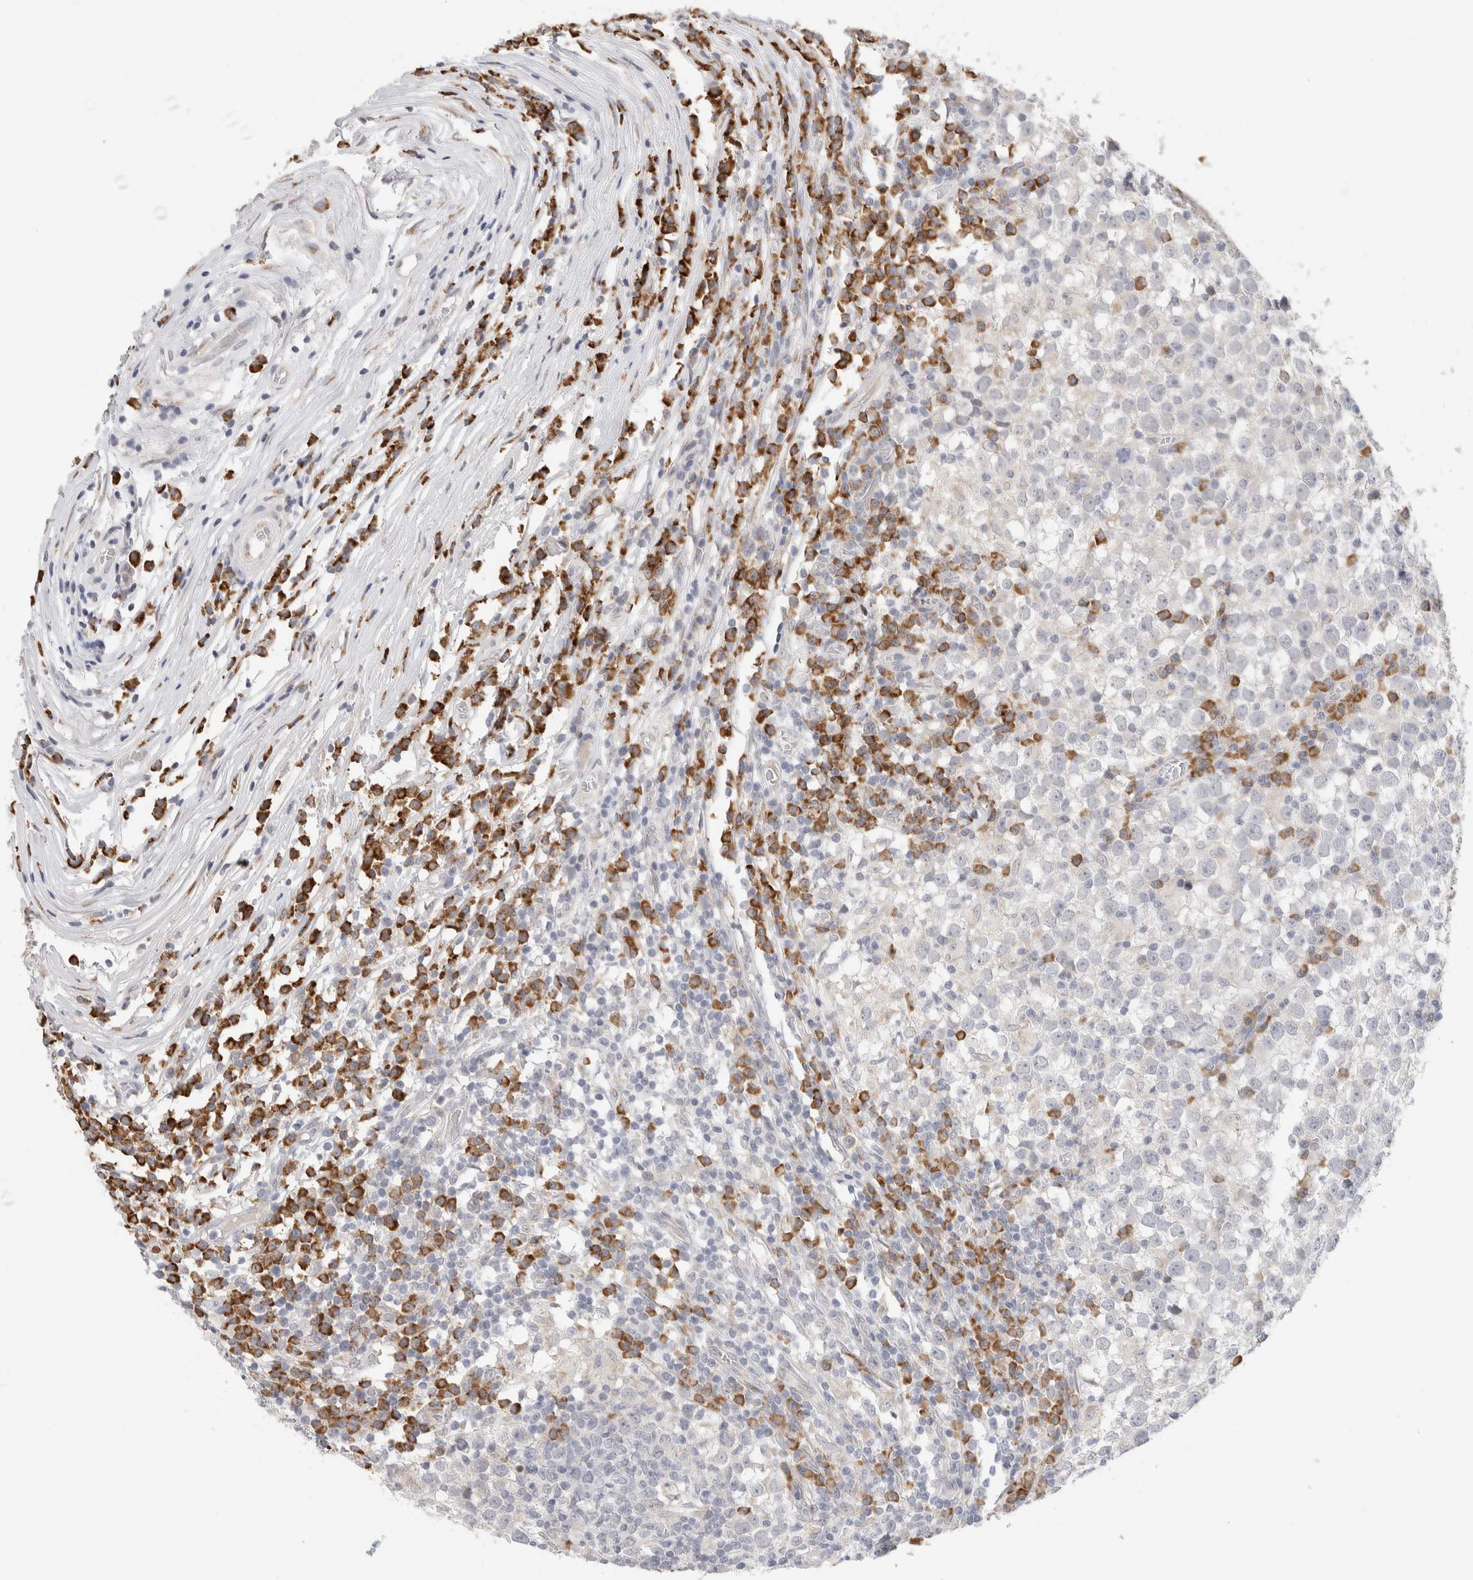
{"staining": {"intensity": "negative", "quantity": "none", "location": "none"}, "tissue": "testis cancer", "cell_type": "Tumor cells", "image_type": "cancer", "snomed": [{"axis": "morphology", "description": "Seminoma, NOS"}, {"axis": "topography", "description": "Testis"}], "caption": "IHC of human testis cancer (seminoma) displays no staining in tumor cells.", "gene": "HDLBP", "patient": {"sex": "male", "age": 65}}